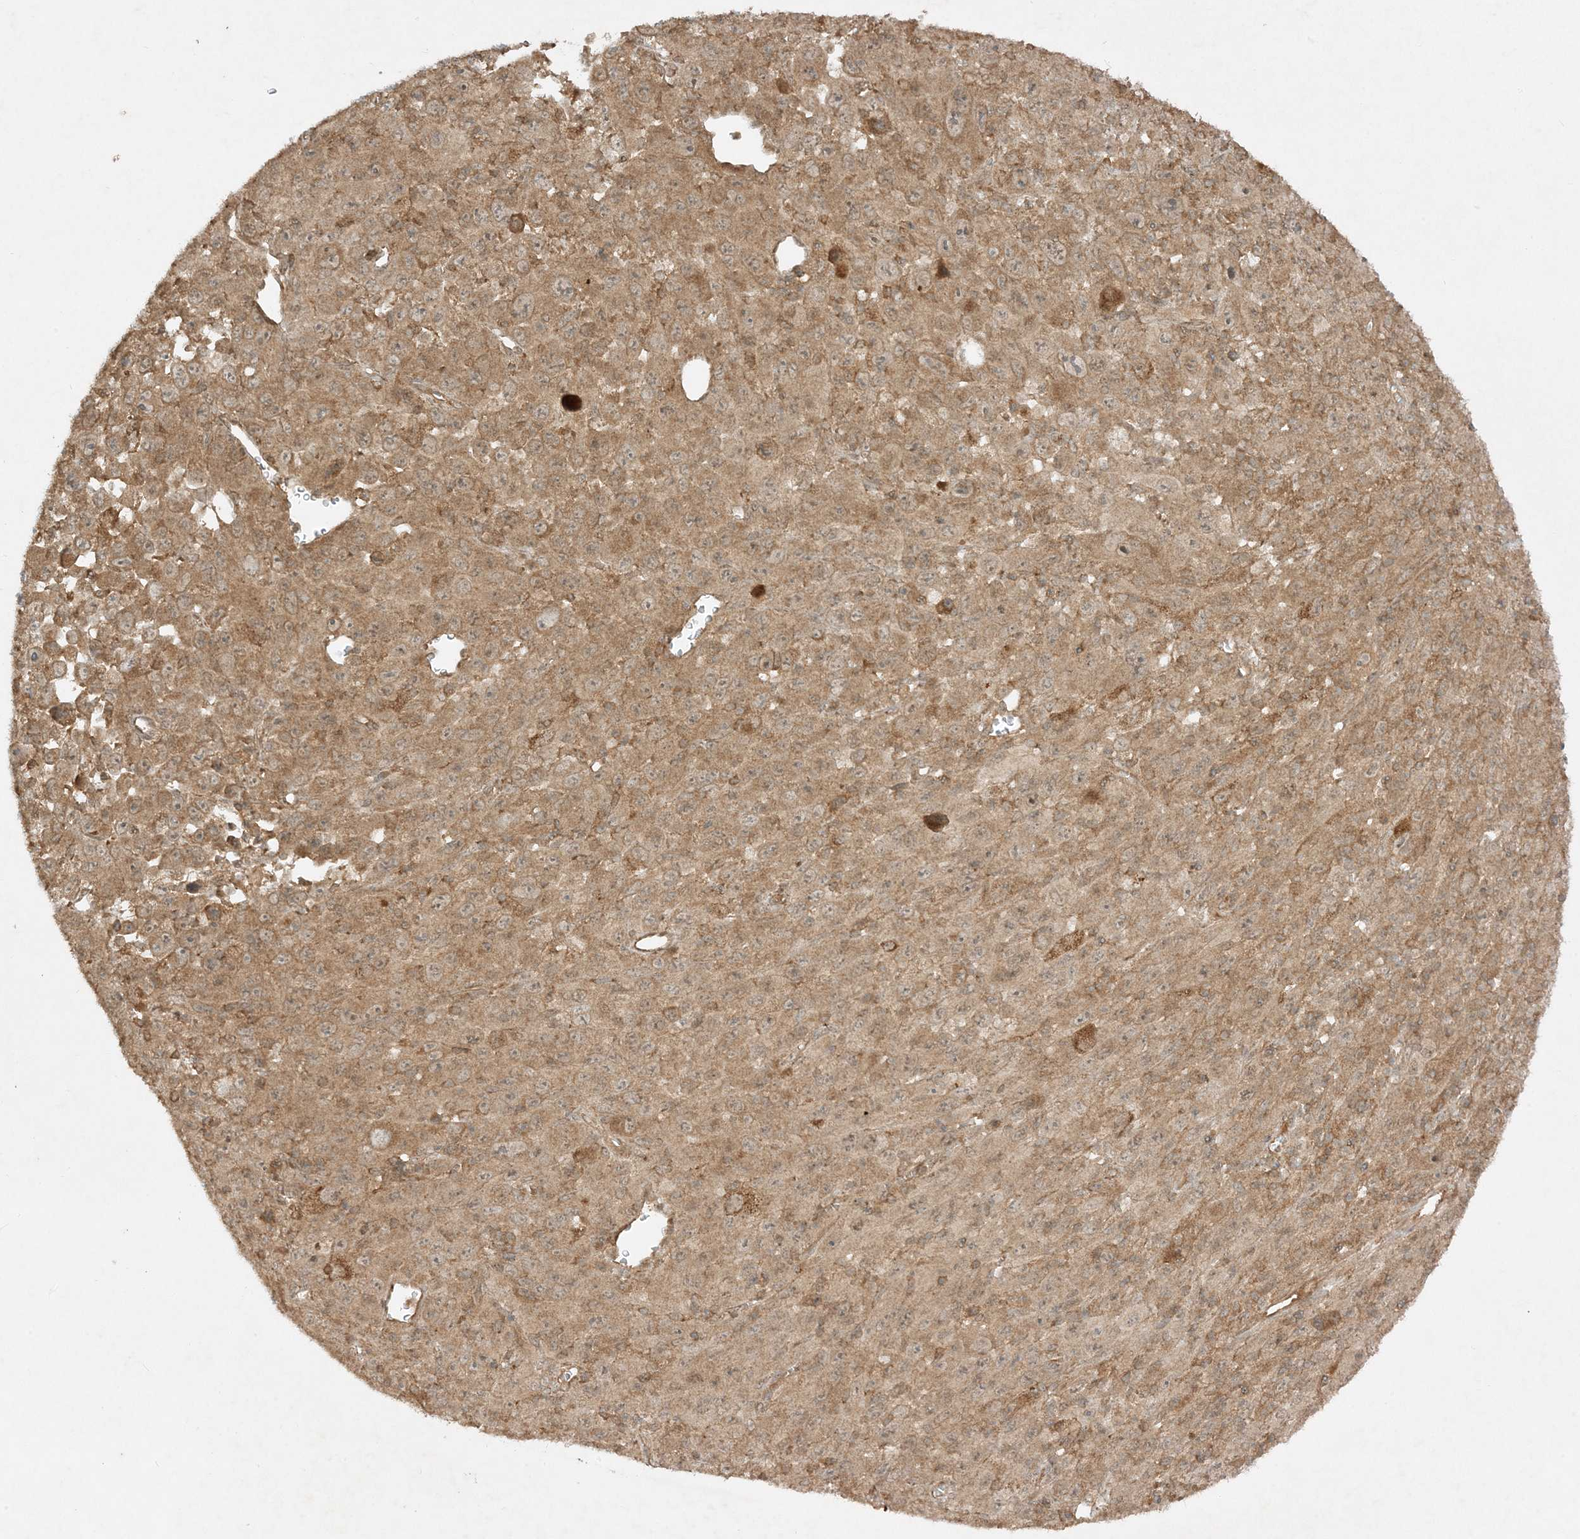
{"staining": {"intensity": "weak", "quantity": ">75%", "location": "cytoplasmic/membranous"}, "tissue": "melanoma", "cell_type": "Tumor cells", "image_type": "cancer", "snomed": [{"axis": "morphology", "description": "Malignant melanoma, Metastatic site"}, {"axis": "topography", "description": "Skin"}], "caption": "Human melanoma stained with a brown dye reveals weak cytoplasmic/membranous positive expression in approximately >75% of tumor cells.", "gene": "XRN1", "patient": {"sex": "female", "age": 56}}